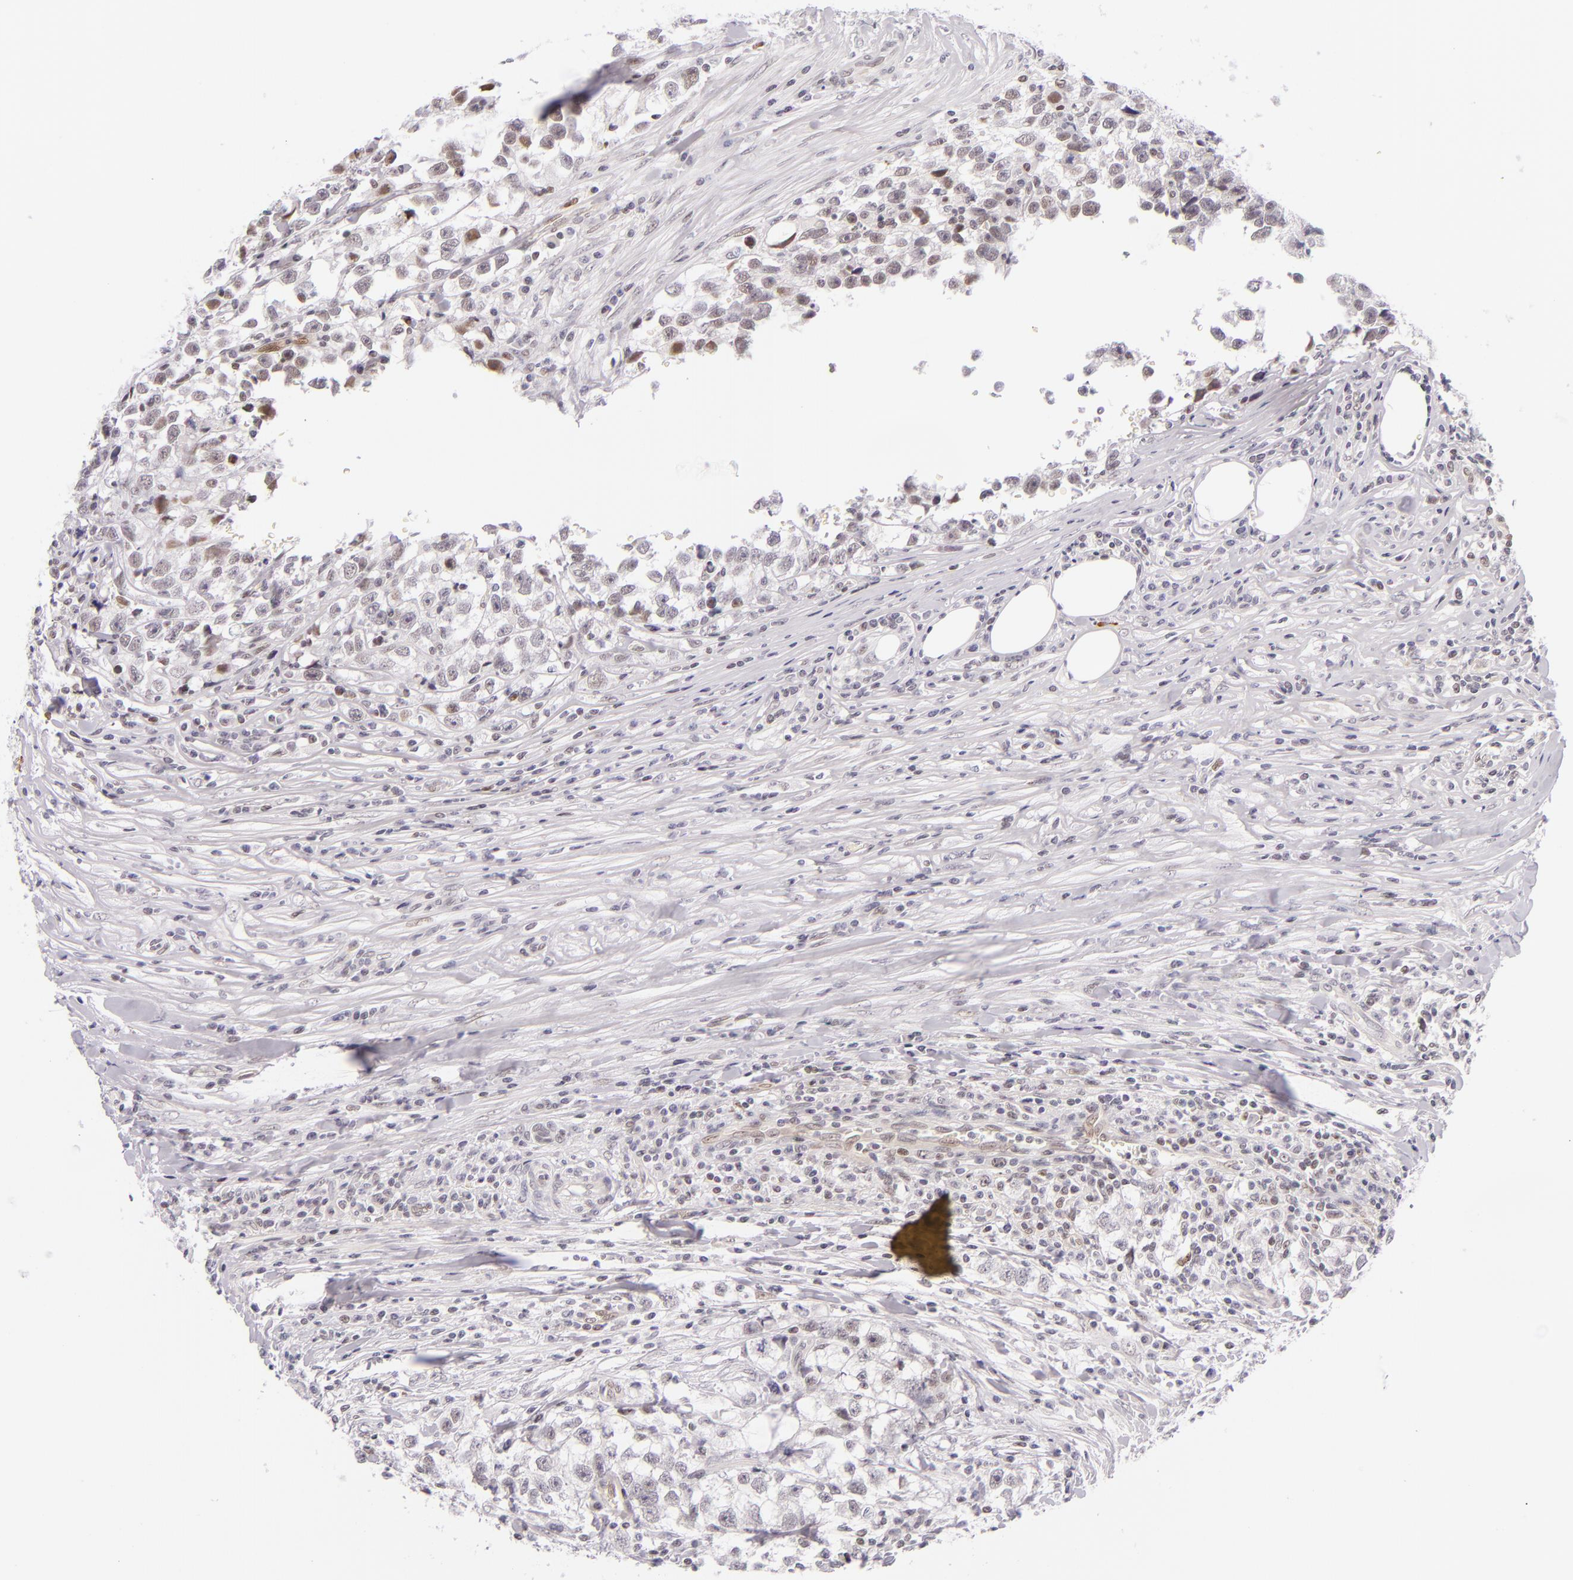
{"staining": {"intensity": "negative", "quantity": "none", "location": "none"}, "tissue": "testis cancer", "cell_type": "Tumor cells", "image_type": "cancer", "snomed": [{"axis": "morphology", "description": "Seminoma, NOS"}, {"axis": "morphology", "description": "Carcinoma, Embryonal, NOS"}, {"axis": "topography", "description": "Testis"}], "caption": "Immunohistochemistry of human seminoma (testis) demonstrates no staining in tumor cells. The staining was performed using DAB (3,3'-diaminobenzidine) to visualize the protein expression in brown, while the nuclei were stained in blue with hematoxylin (Magnification: 20x).", "gene": "BCL3", "patient": {"sex": "male", "age": 30}}